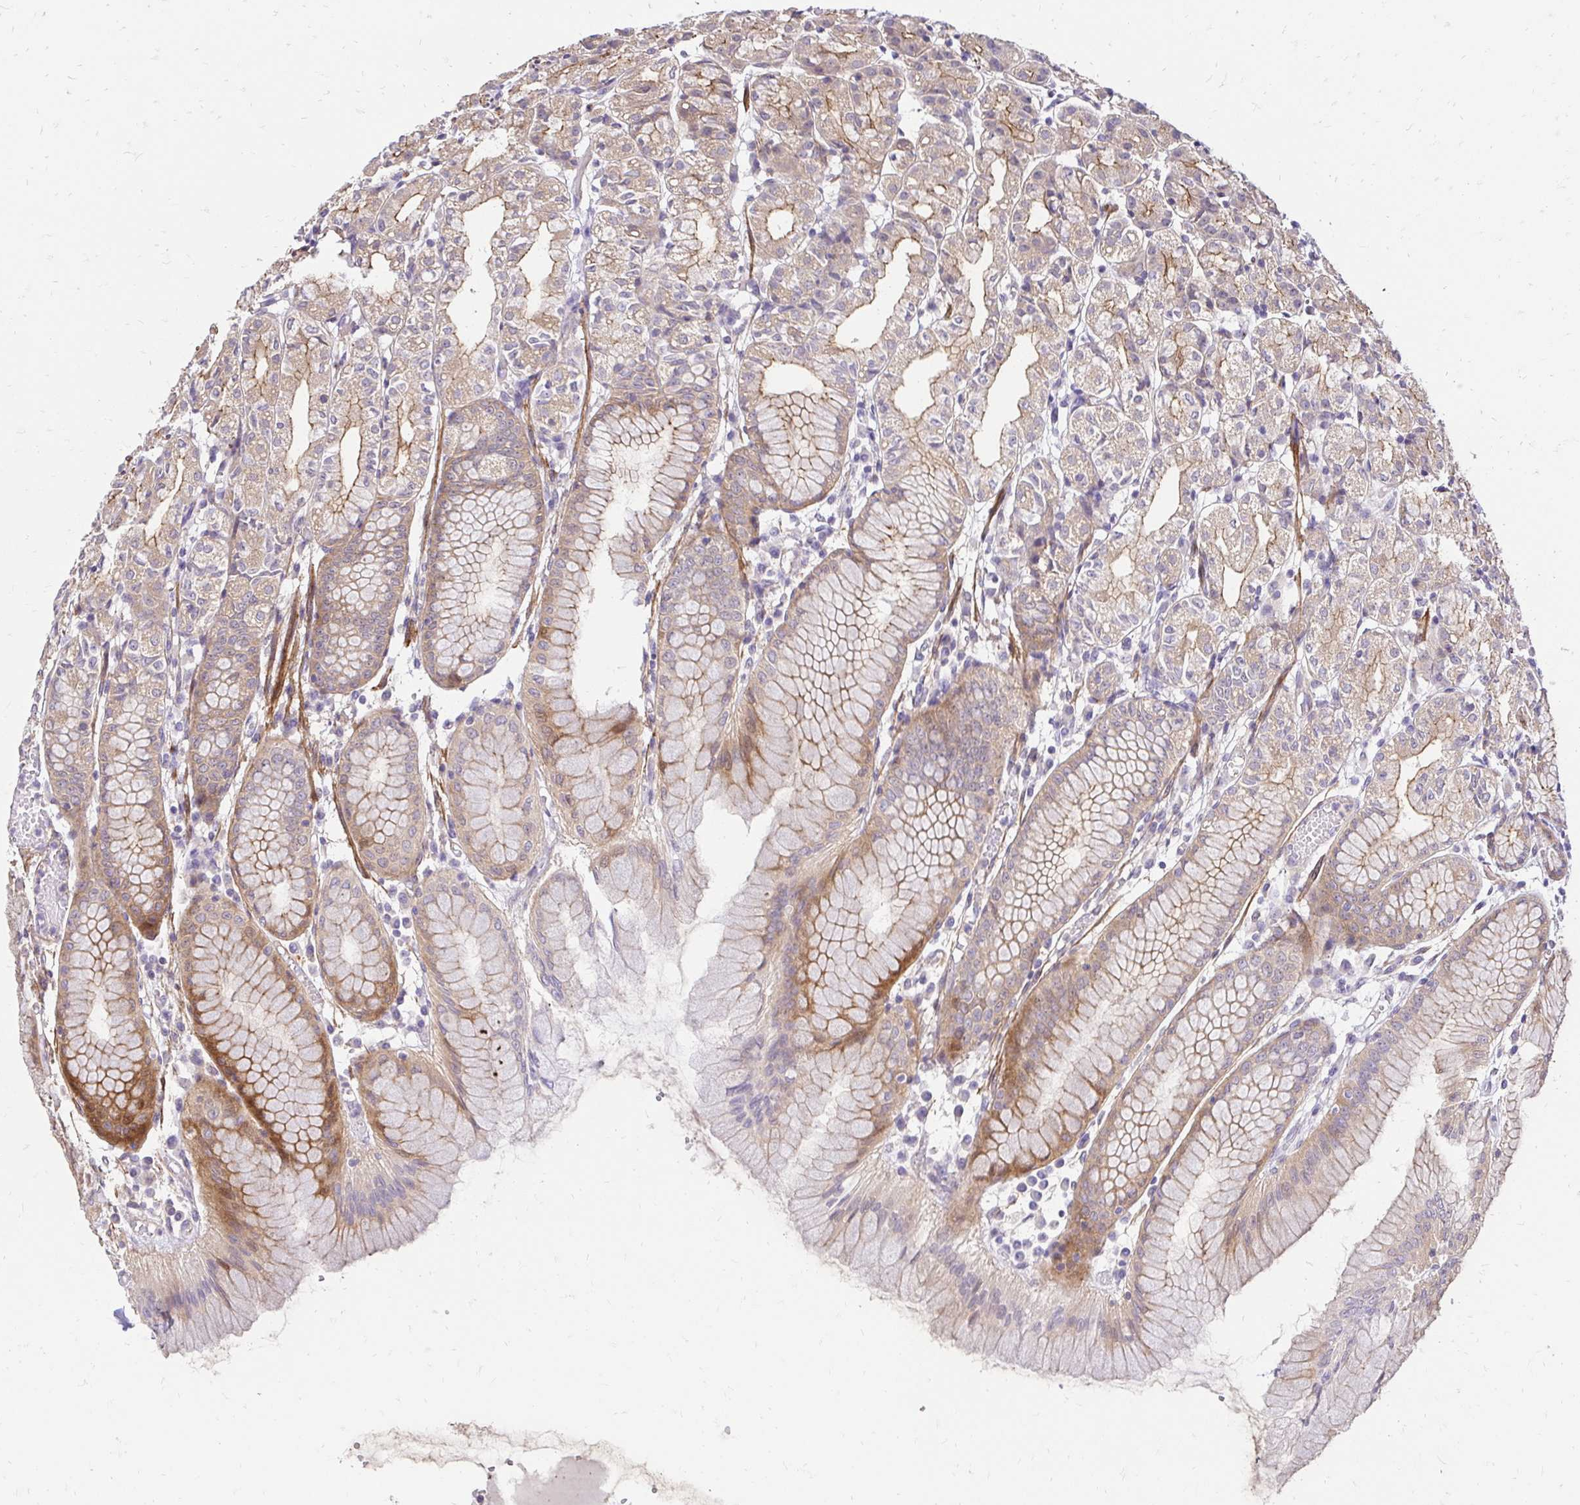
{"staining": {"intensity": "strong", "quantity": "<25%", "location": "cytoplasmic/membranous"}, "tissue": "stomach", "cell_type": "Glandular cells", "image_type": "normal", "snomed": [{"axis": "morphology", "description": "Normal tissue, NOS"}, {"axis": "topography", "description": "Stomach"}], "caption": "Immunohistochemistry (IHC) of benign stomach shows medium levels of strong cytoplasmic/membranous expression in about <25% of glandular cells.", "gene": "YAP1", "patient": {"sex": "female", "age": 57}}